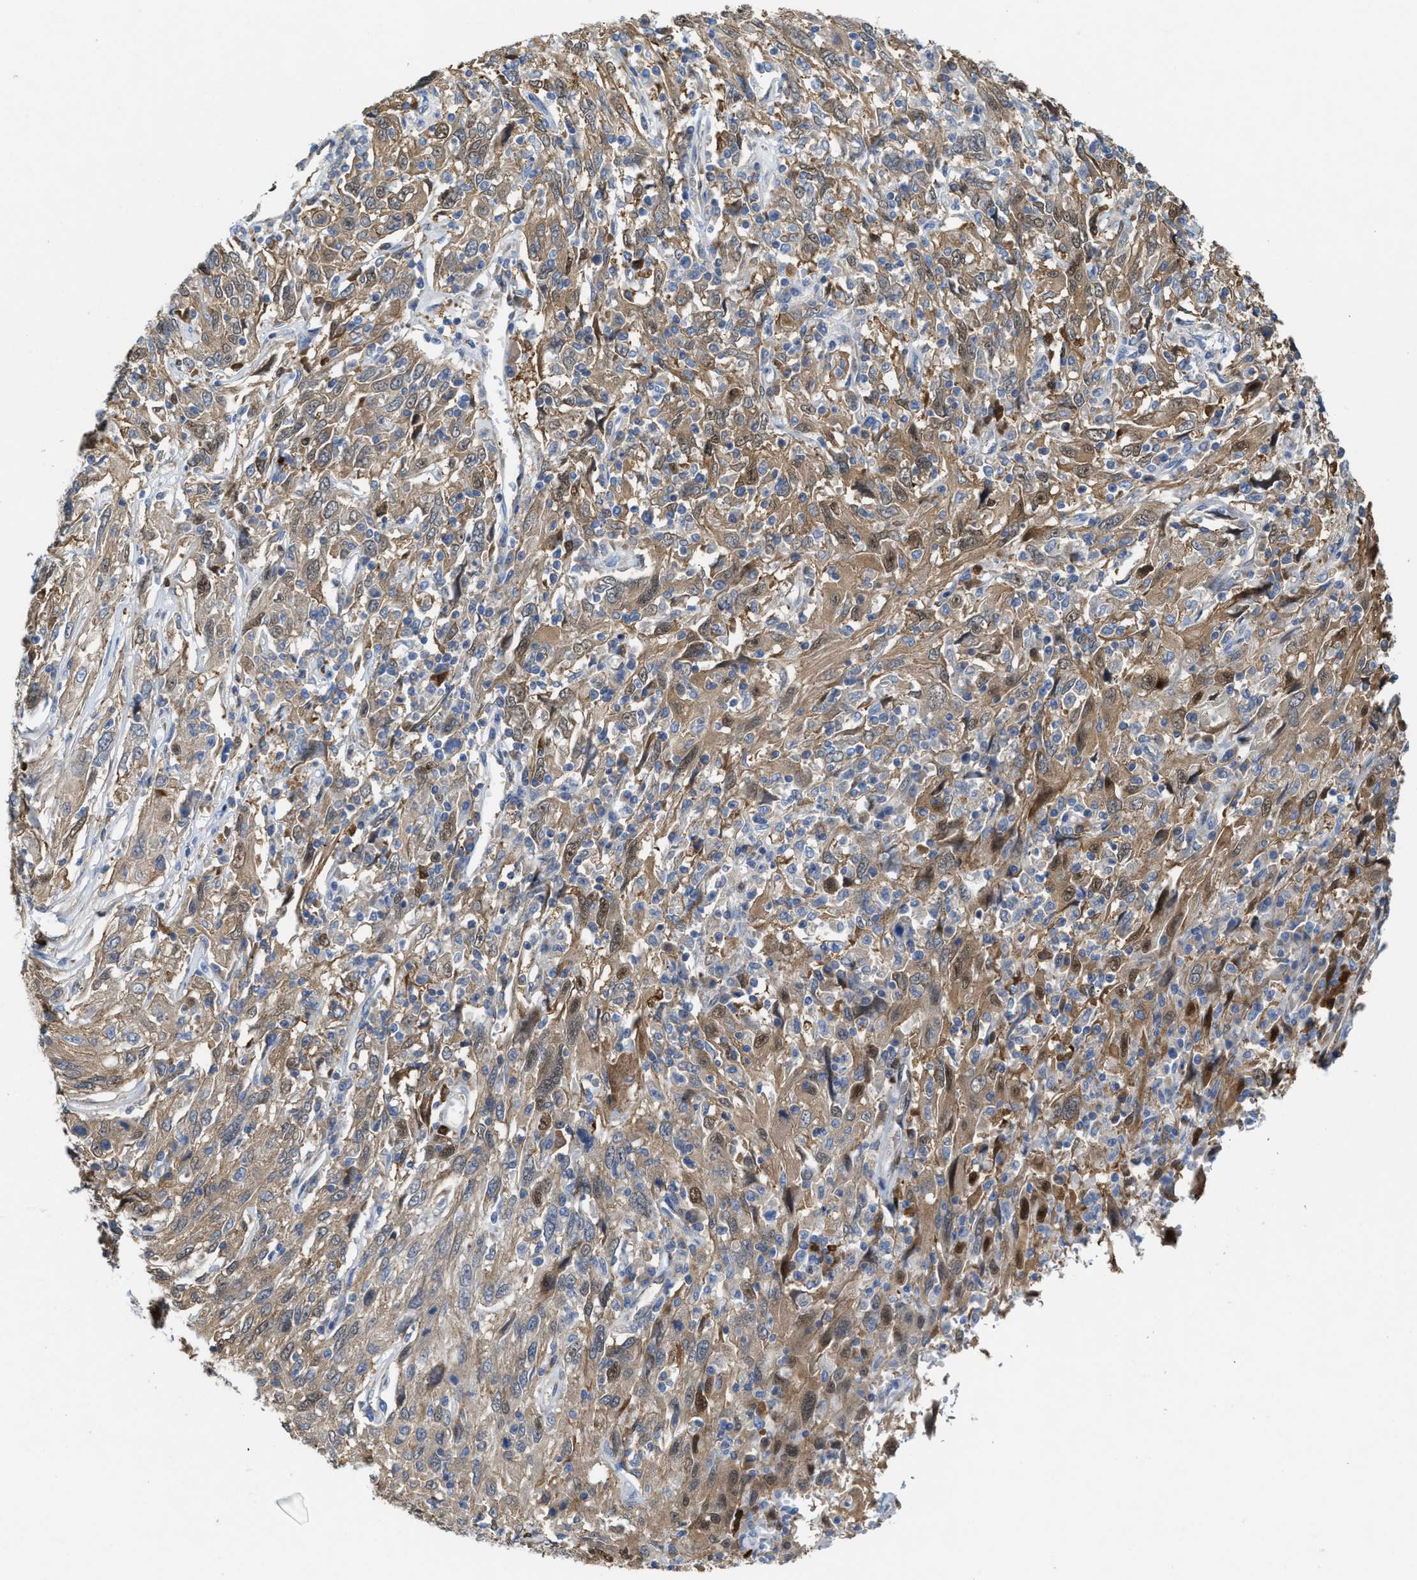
{"staining": {"intensity": "moderate", "quantity": ">75%", "location": "cytoplasmic/membranous,nuclear"}, "tissue": "cervical cancer", "cell_type": "Tumor cells", "image_type": "cancer", "snomed": [{"axis": "morphology", "description": "Squamous cell carcinoma, NOS"}, {"axis": "topography", "description": "Cervix"}], "caption": "The histopathology image displays staining of cervical cancer (squamous cell carcinoma), revealing moderate cytoplasmic/membranous and nuclear protein staining (brown color) within tumor cells.", "gene": "ASS1", "patient": {"sex": "female", "age": 46}}